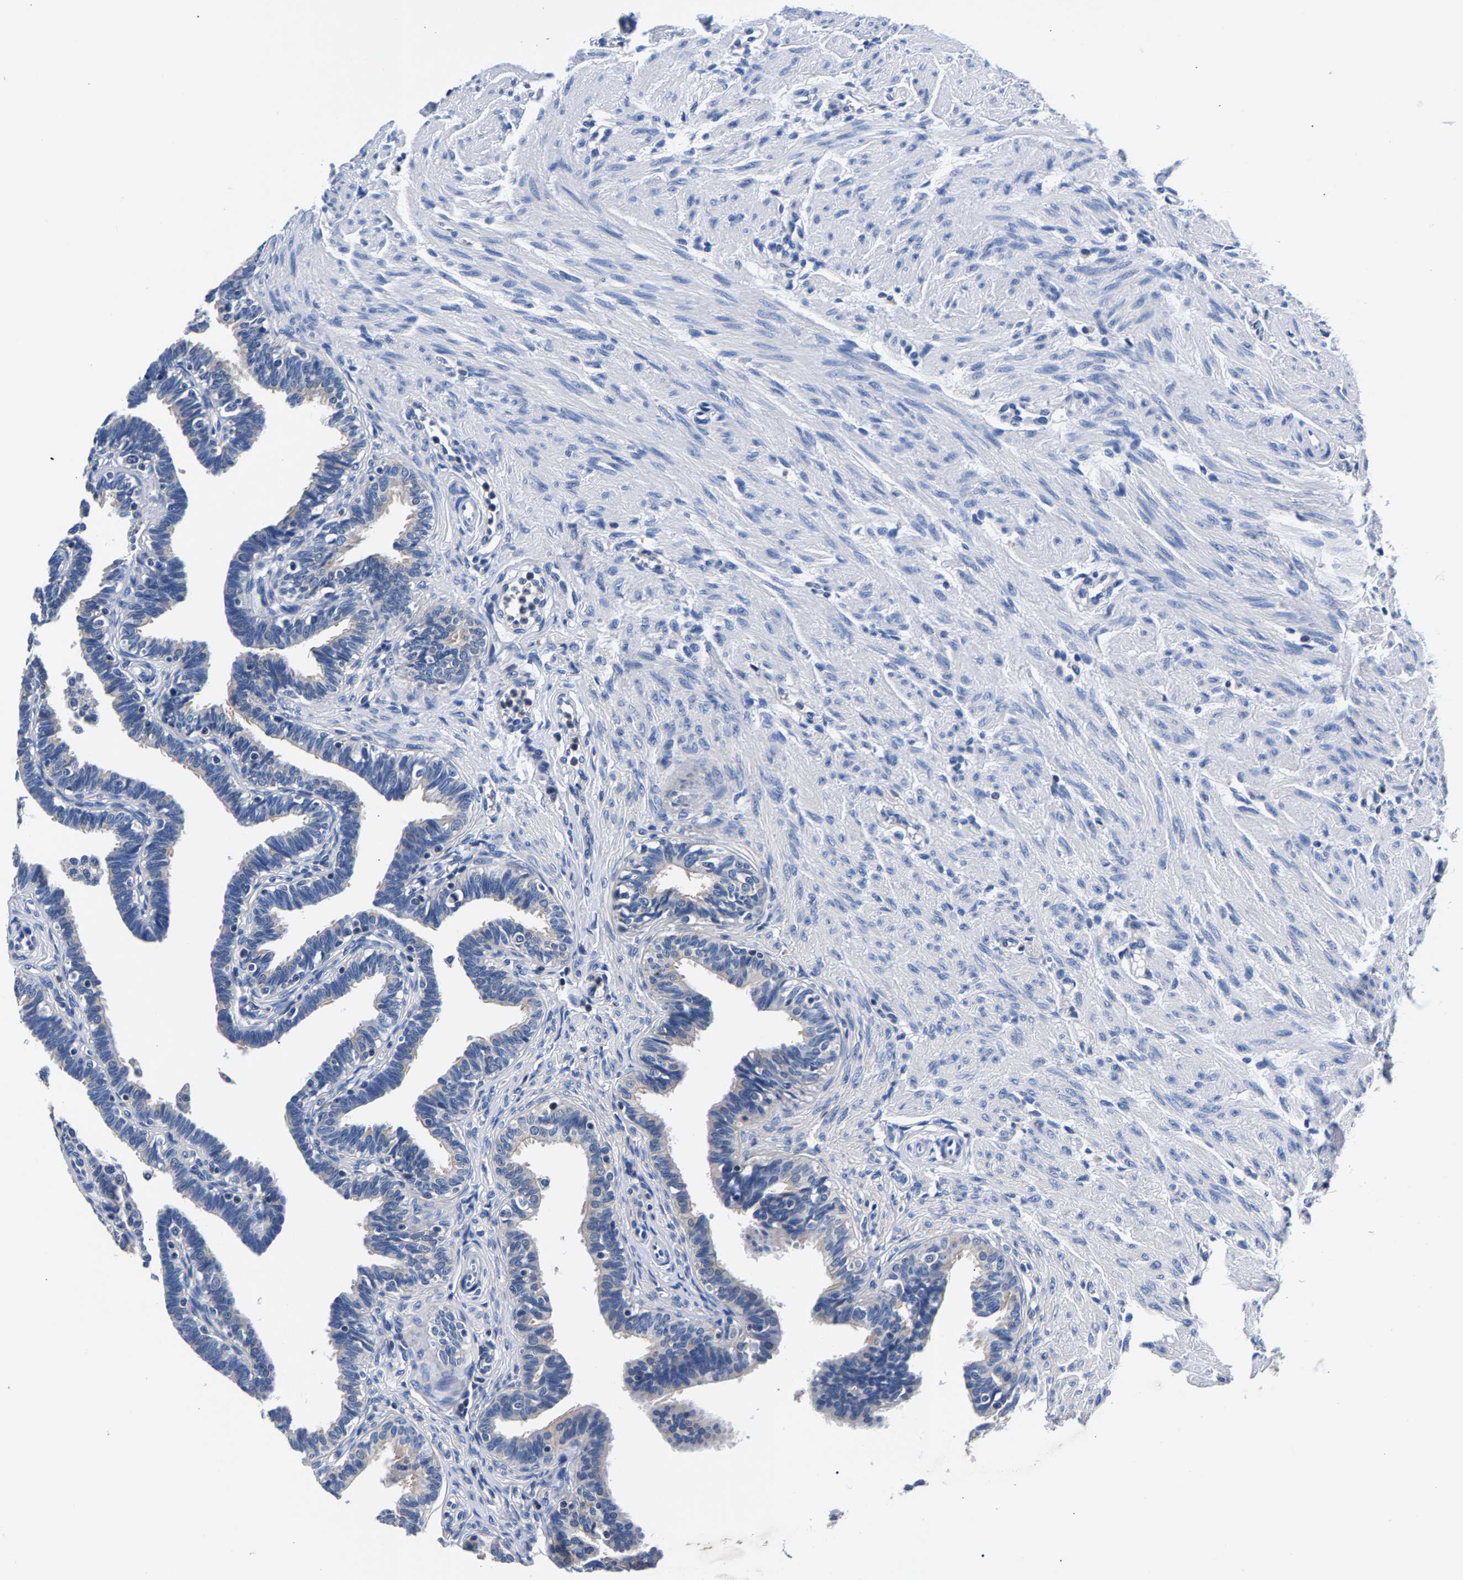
{"staining": {"intensity": "negative", "quantity": "none", "location": "none"}, "tissue": "fallopian tube", "cell_type": "Glandular cells", "image_type": "normal", "snomed": [{"axis": "morphology", "description": "Normal tissue, NOS"}, {"axis": "topography", "description": "Fallopian tube"}, {"axis": "topography", "description": "Ovary"}], "caption": "IHC photomicrograph of unremarkable fallopian tube stained for a protein (brown), which displays no staining in glandular cells.", "gene": "PHF24", "patient": {"sex": "female", "age": 23}}